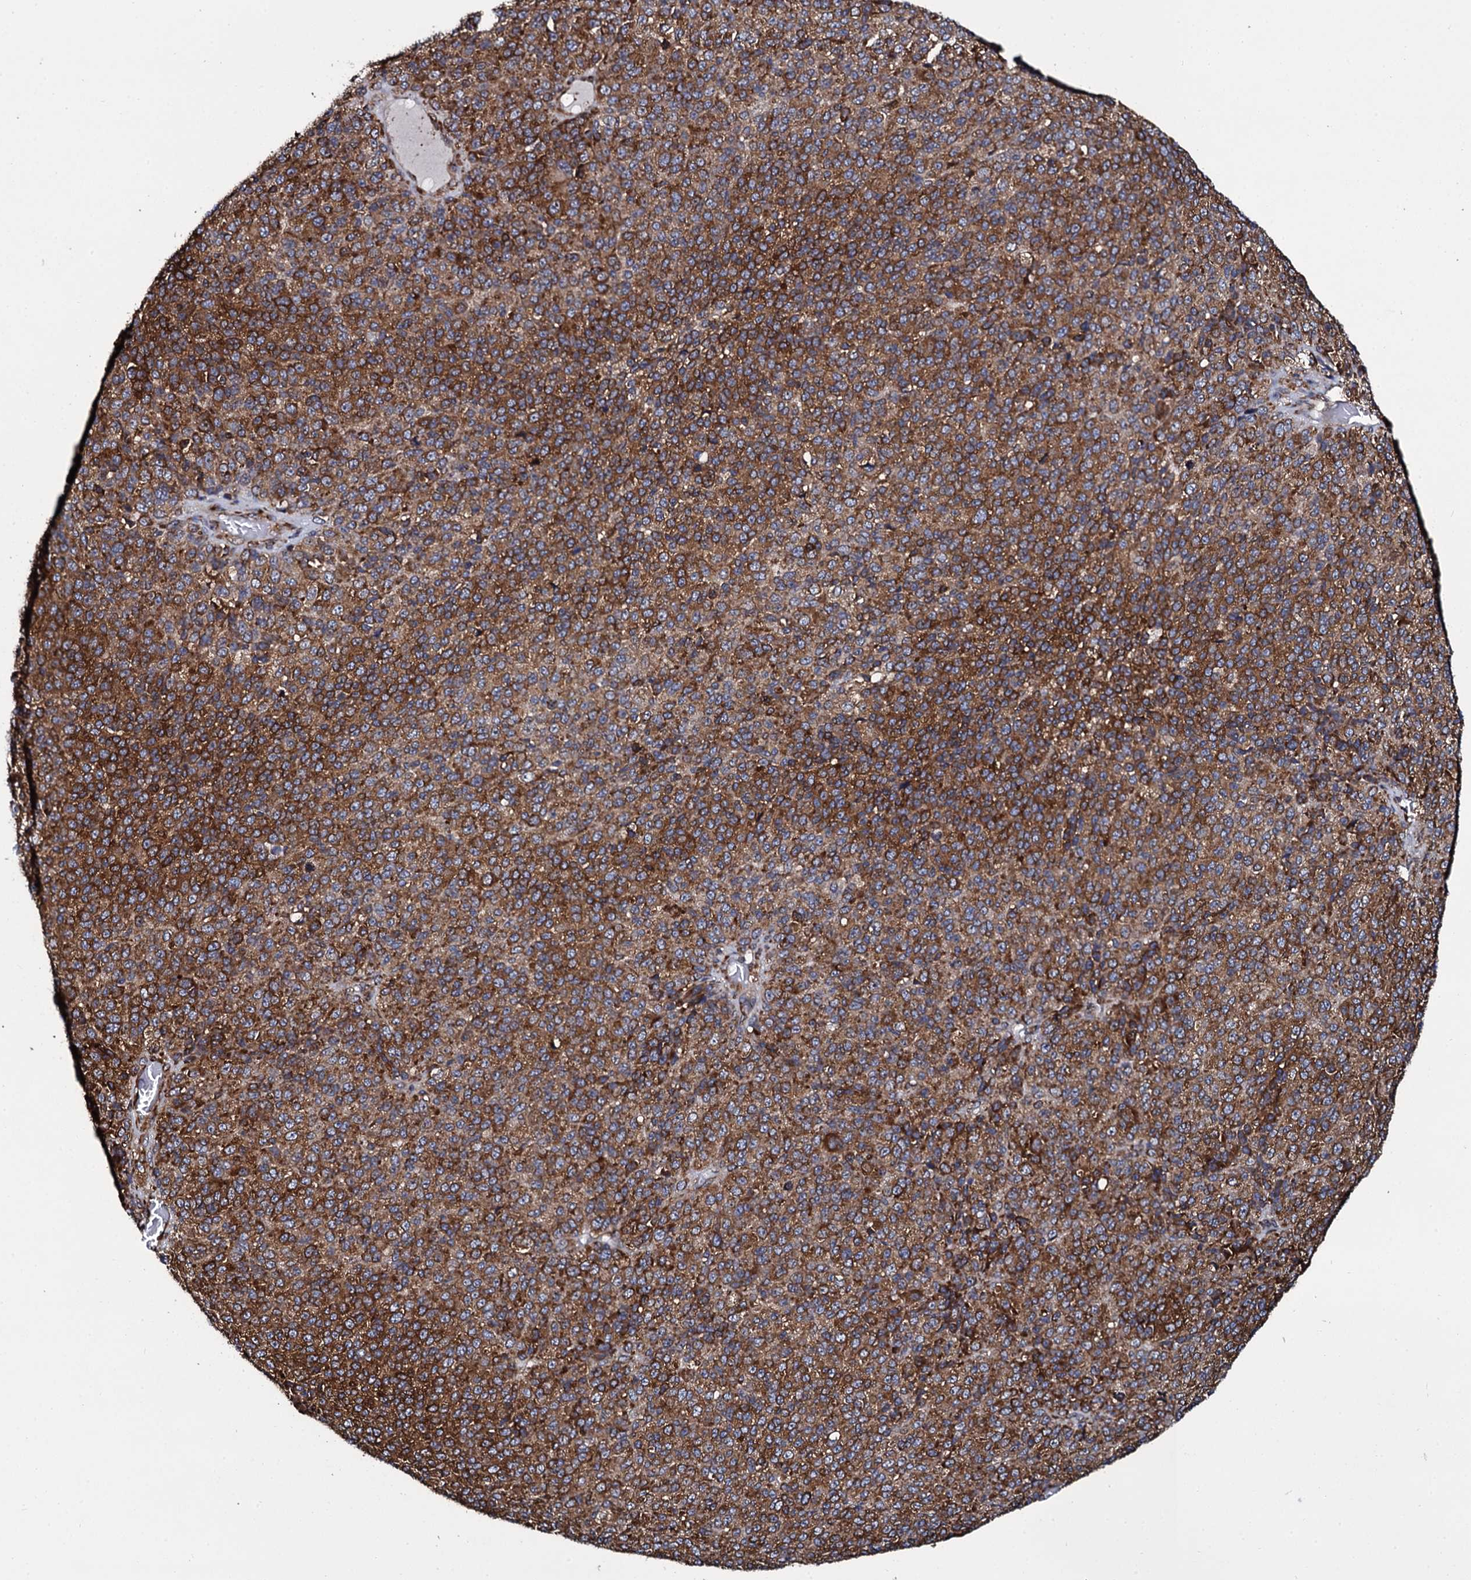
{"staining": {"intensity": "moderate", "quantity": ">75%", "location": "cytoplasmic/membranous"}, "tissue": "melanoma", "cell_type": "Tumor cells", "image_type": "cancer", "snomed": [{"axis": "morphology", "description": "Malignant melanoma, Metastatic site"}, {"axis": "topography", "description": "Brain"}], "caption": "Protein expression analysis of melanoma displays moderate cytoplasmic/membranous expression in about >75% of tumor cells.", "gene": "SPTY2D1", "patient": {"sex": "female", "age": 56}}